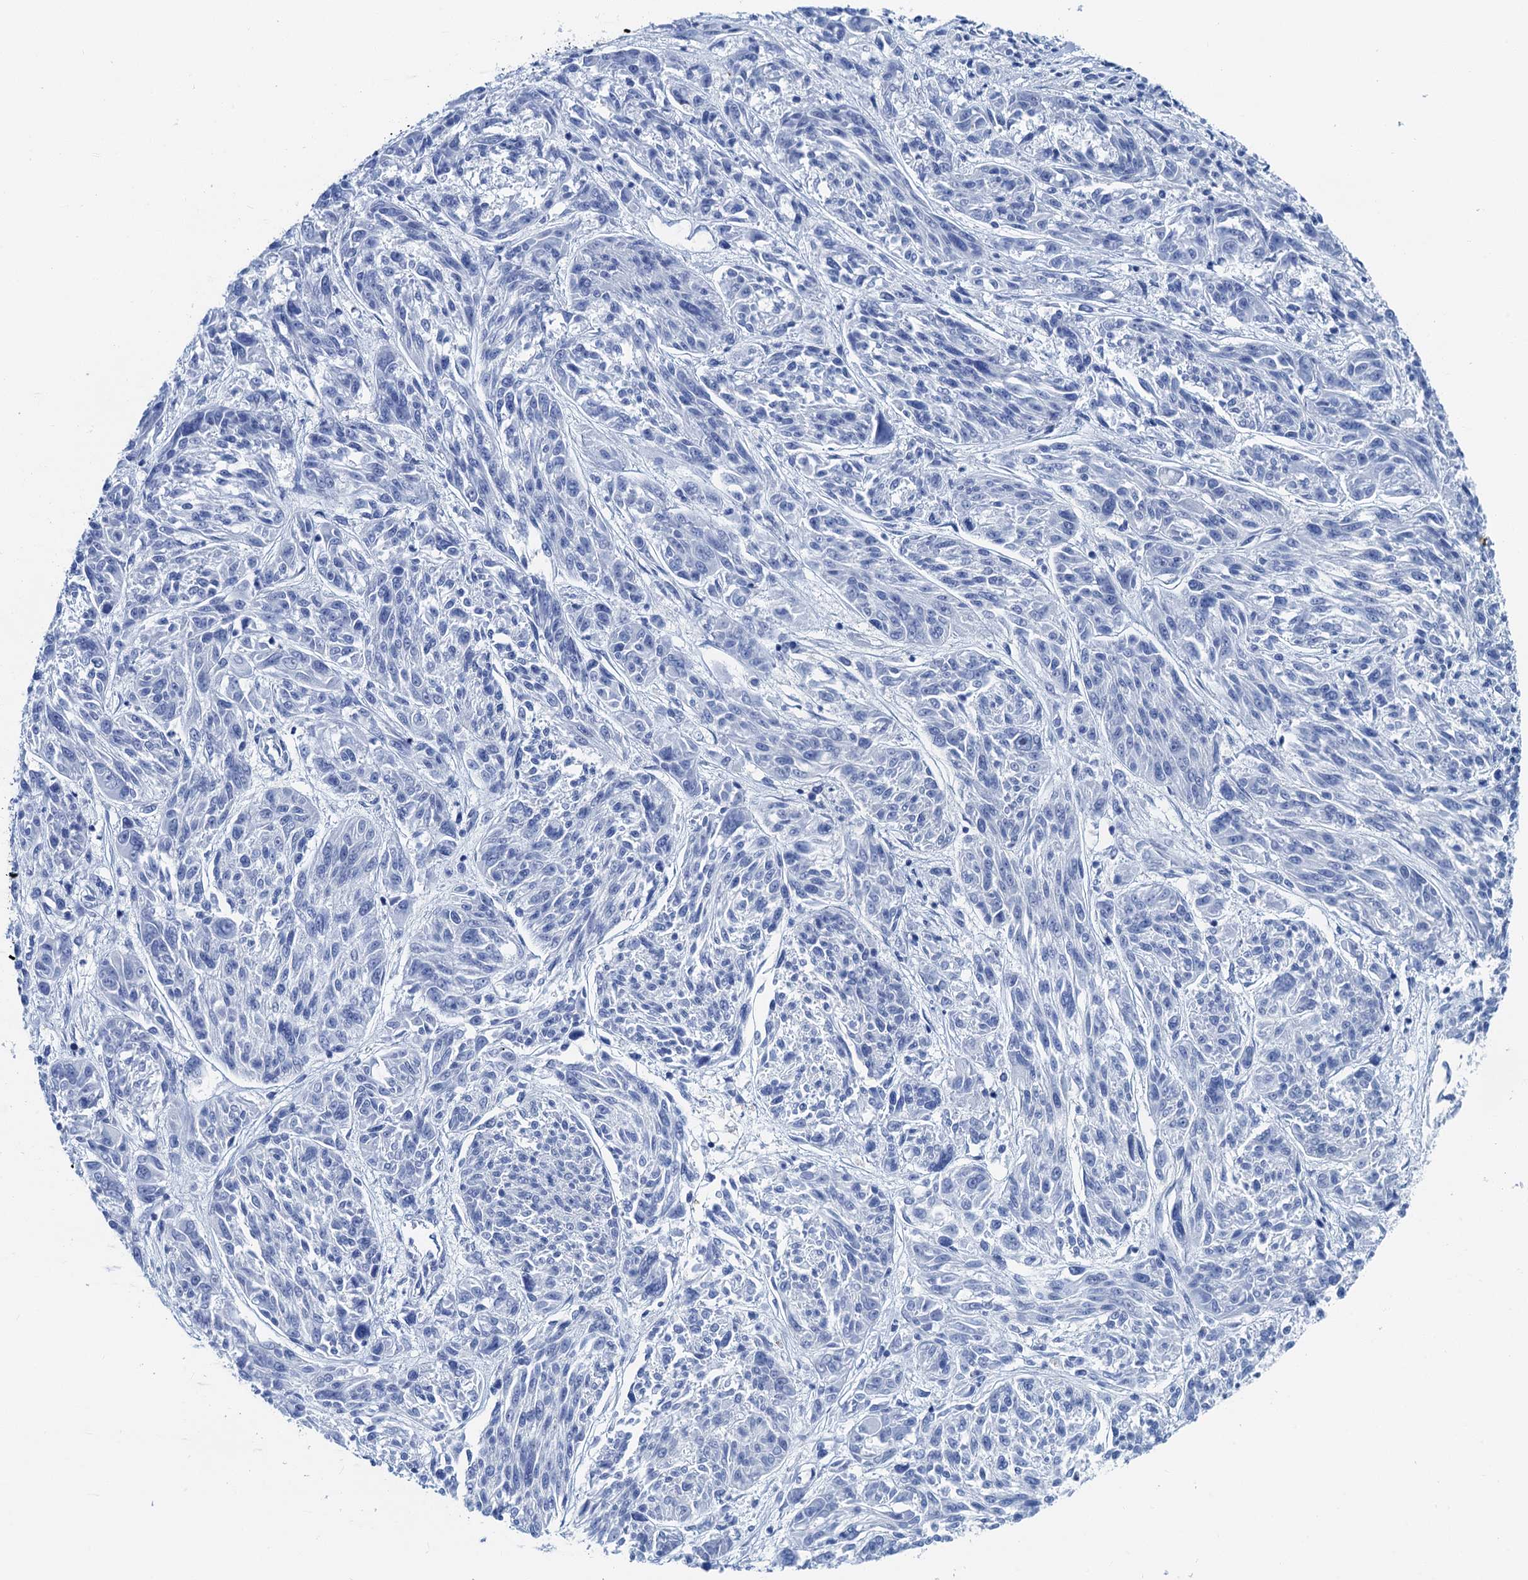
{"staining": {"intensity": "negative", "quantity": "none", "location": "none"}, "tissue": "melanoma", "cell_type": "Tumor cells", "image_type": "cancer", "snomed": [{"axis": "morphology", "description": "Malignant melanoma, NOS"}, {"axis": "topography", "description": "Skin"}], "caption": "The image shows no significant staining in tumor cells of melanoma.", "gene": "NLRP10", "patient": {"sex": "male", "age": 53}}